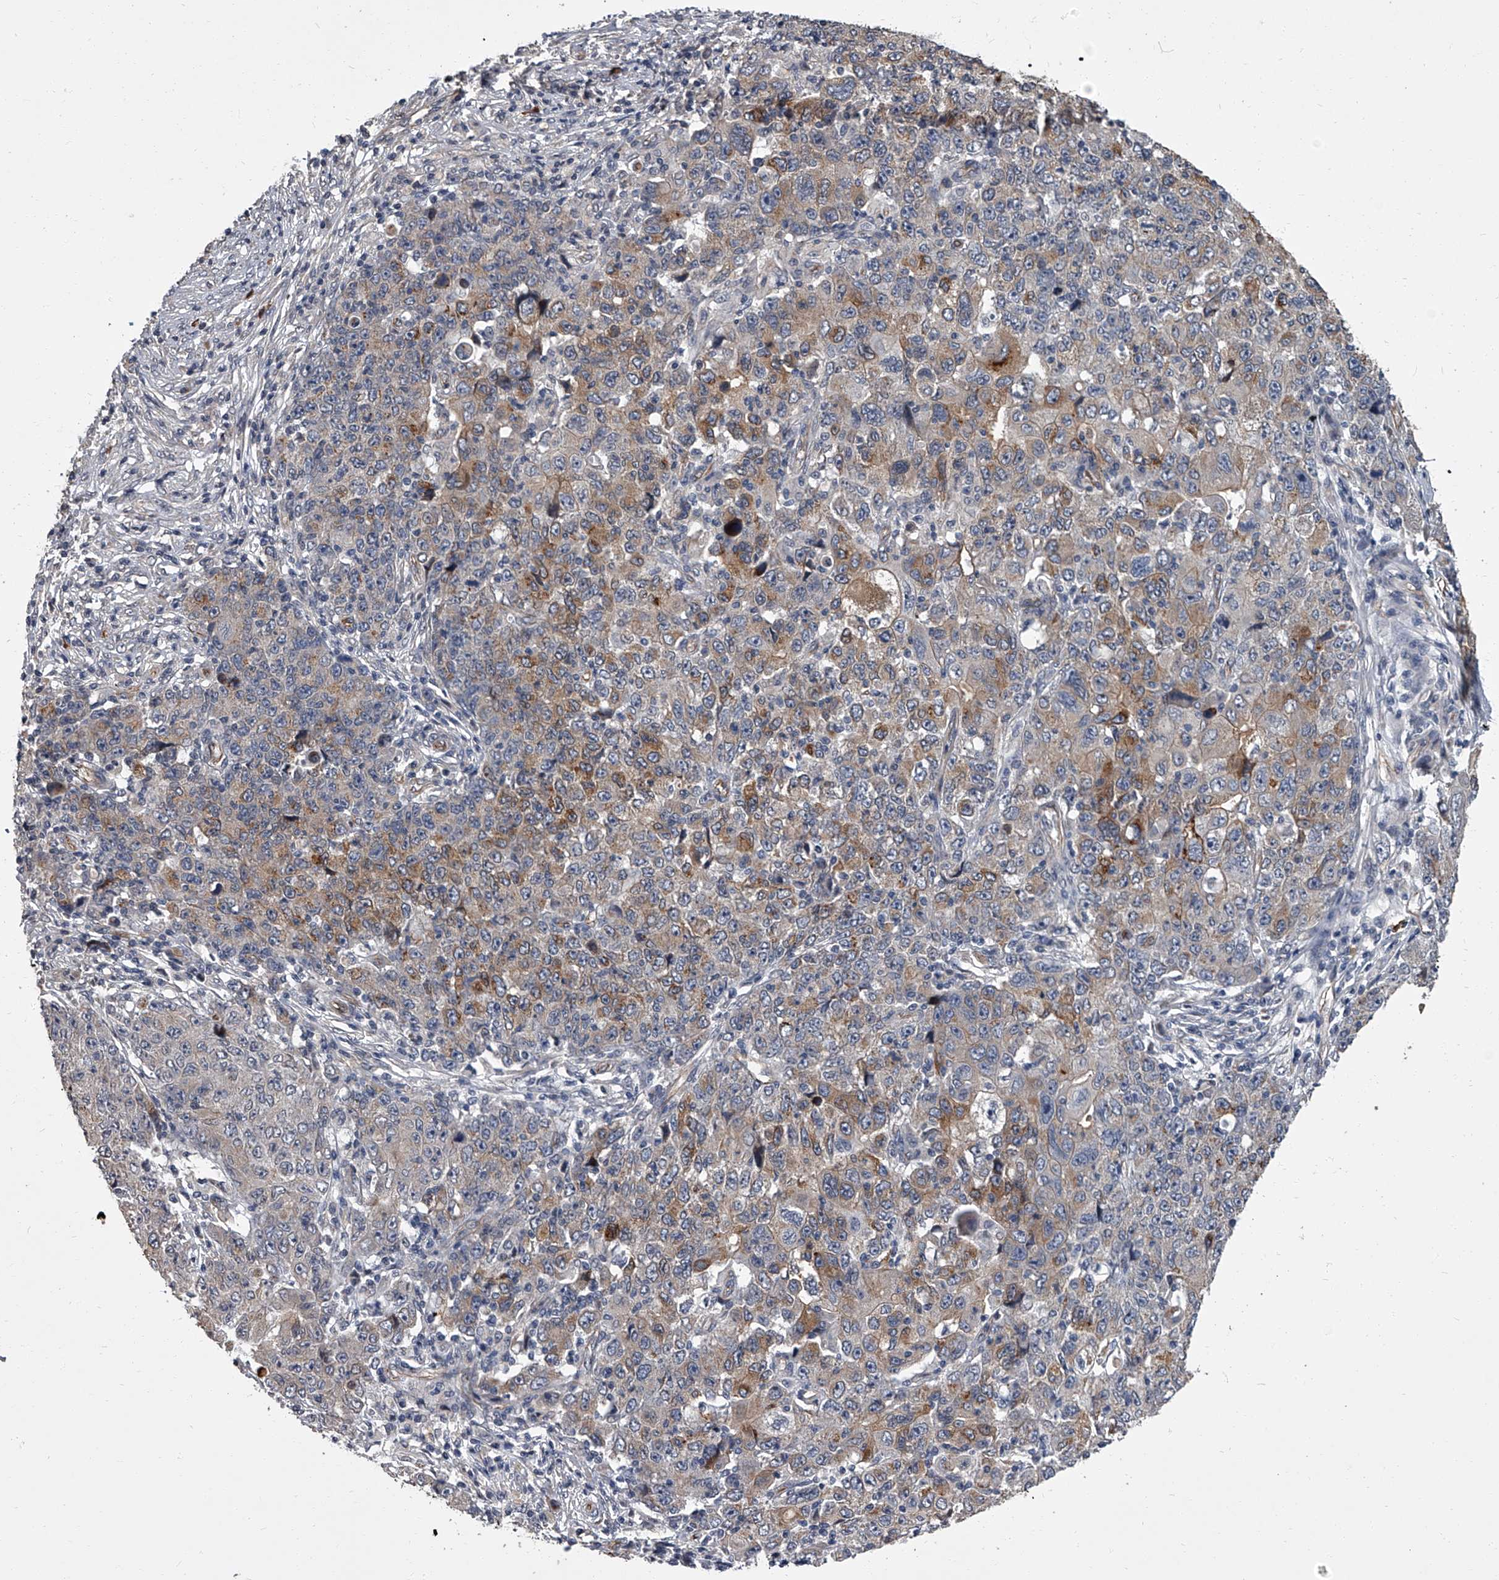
{"staining": {"intensity": "moderate", "quantity": "<25%", "location": "cytoplasmic/membranous"}, "tissue": "ovarian cancer", "cell_type": "Tumor cells", "image_type": "cancer", "snomed": [{"axis": "morphology", "description": "Carcinoma, endometroid"}, {"axis": "topography", "description": "Ovary"}], "caption": "This histopathology image demonstrates immunohistochemistry staining of ovarian cancer (endometroid carcinoma), with low moderate cytoplasmic/membranous positivity in approximately <25% of tumor cells.", "gene": "SIRT4", "patient": {"sex": "female", "age": 42}}